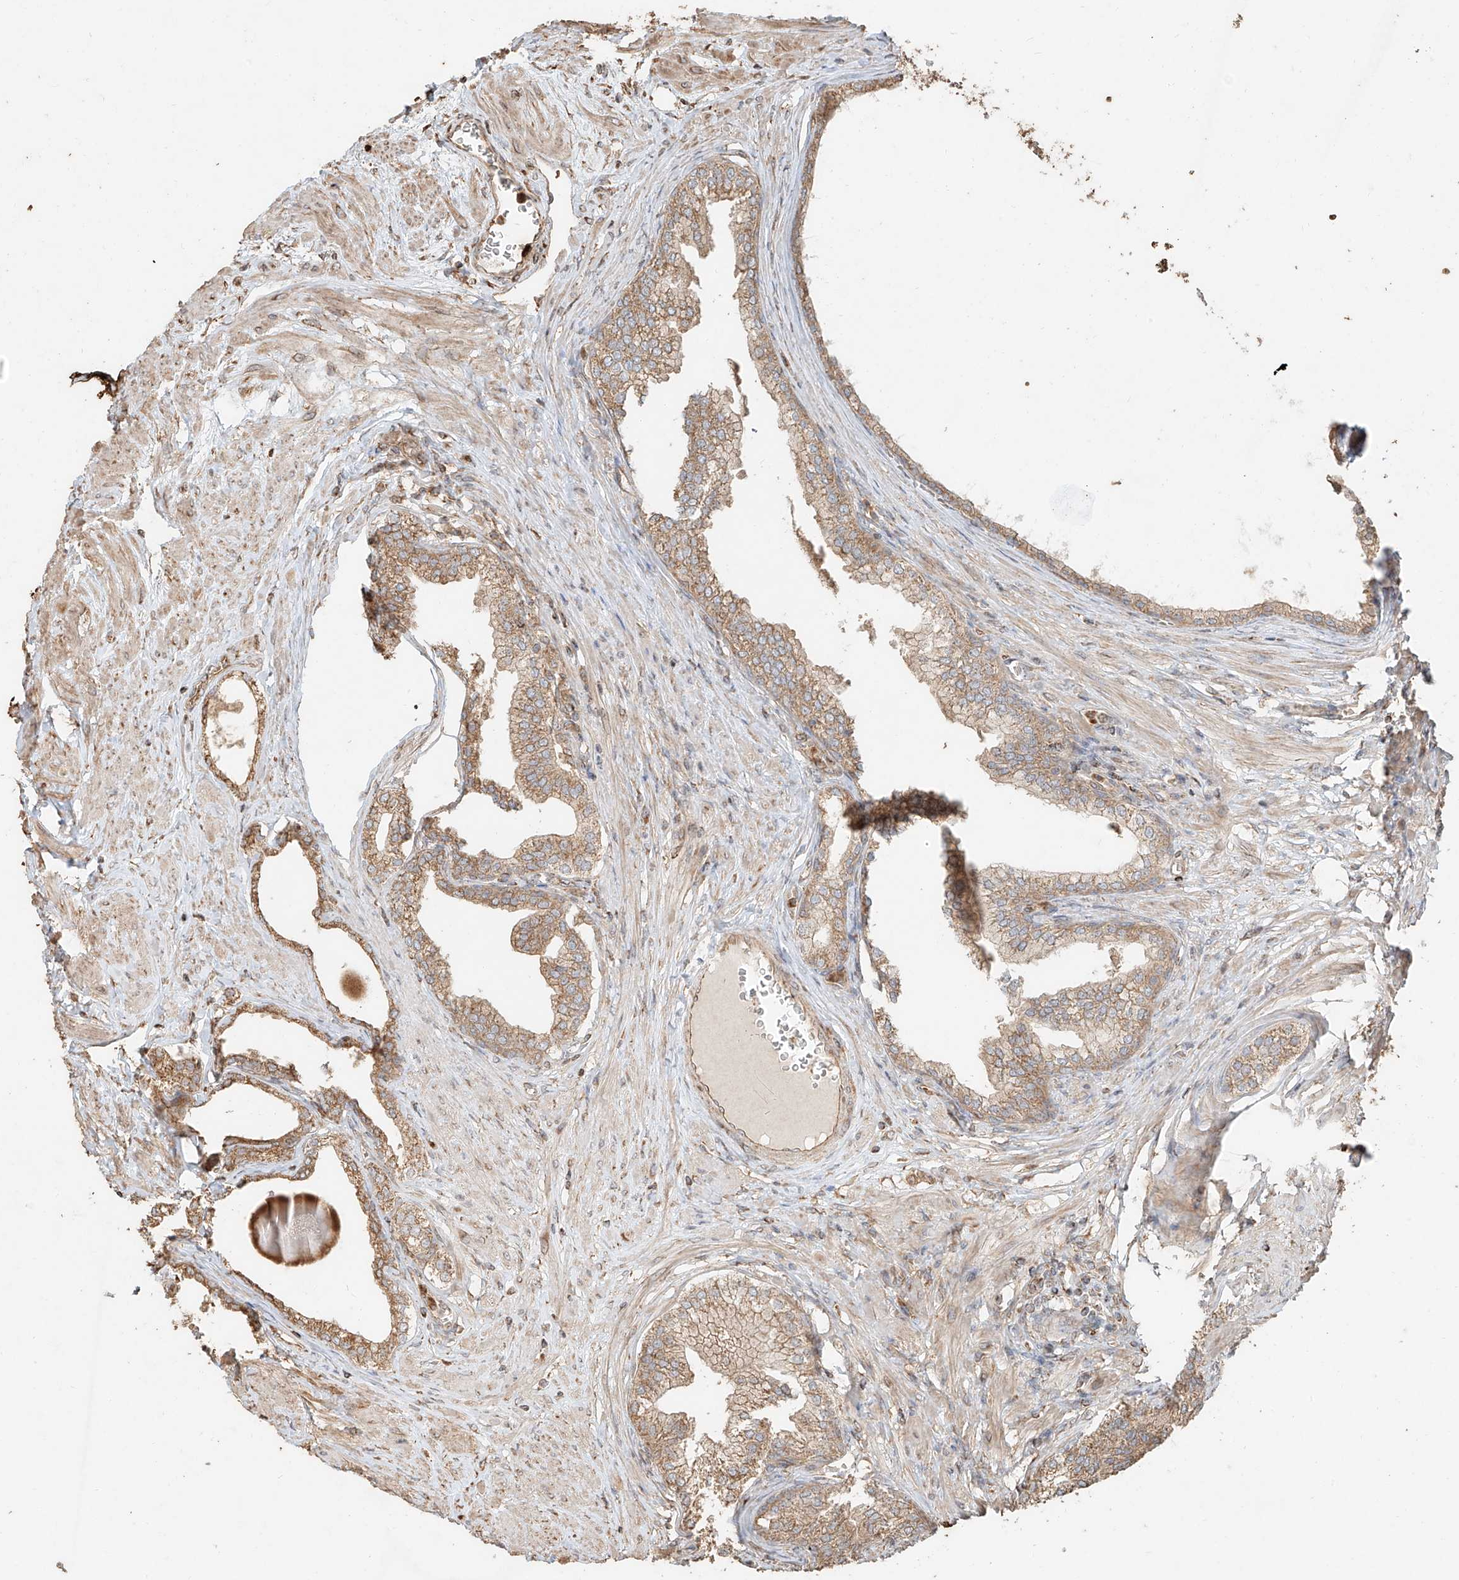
{"staining": {"intensity": "moderate", "quantity": ">75%", "location": "cytoplasmic/membranous"}, "tissue": "prostate", "cell_type": "Glandular cells", "image_type": "normal", "snomed": [{"axis": "morphology", "description": "Normal tissue, NOS"}, {"axis": "morphology", "description": "Urothelial carcinoma, Low grade"}, {"axis": "topography", "description": "Urinary bladder"}, {"axis": "topography", "description": "Prostate"}], "caption": "The immunohistochemical stain shows moderate cytoplasmic/membranous expression in glandular cells of benign prostate. The staining was performed using DAB (3,3'-diaminobenzidine), with brown indicating positive protein expression. Nuclei are stained blue with hematoxylin.", "gene": "EFNB1", "patient": {"sex": "male", "age": 60}}